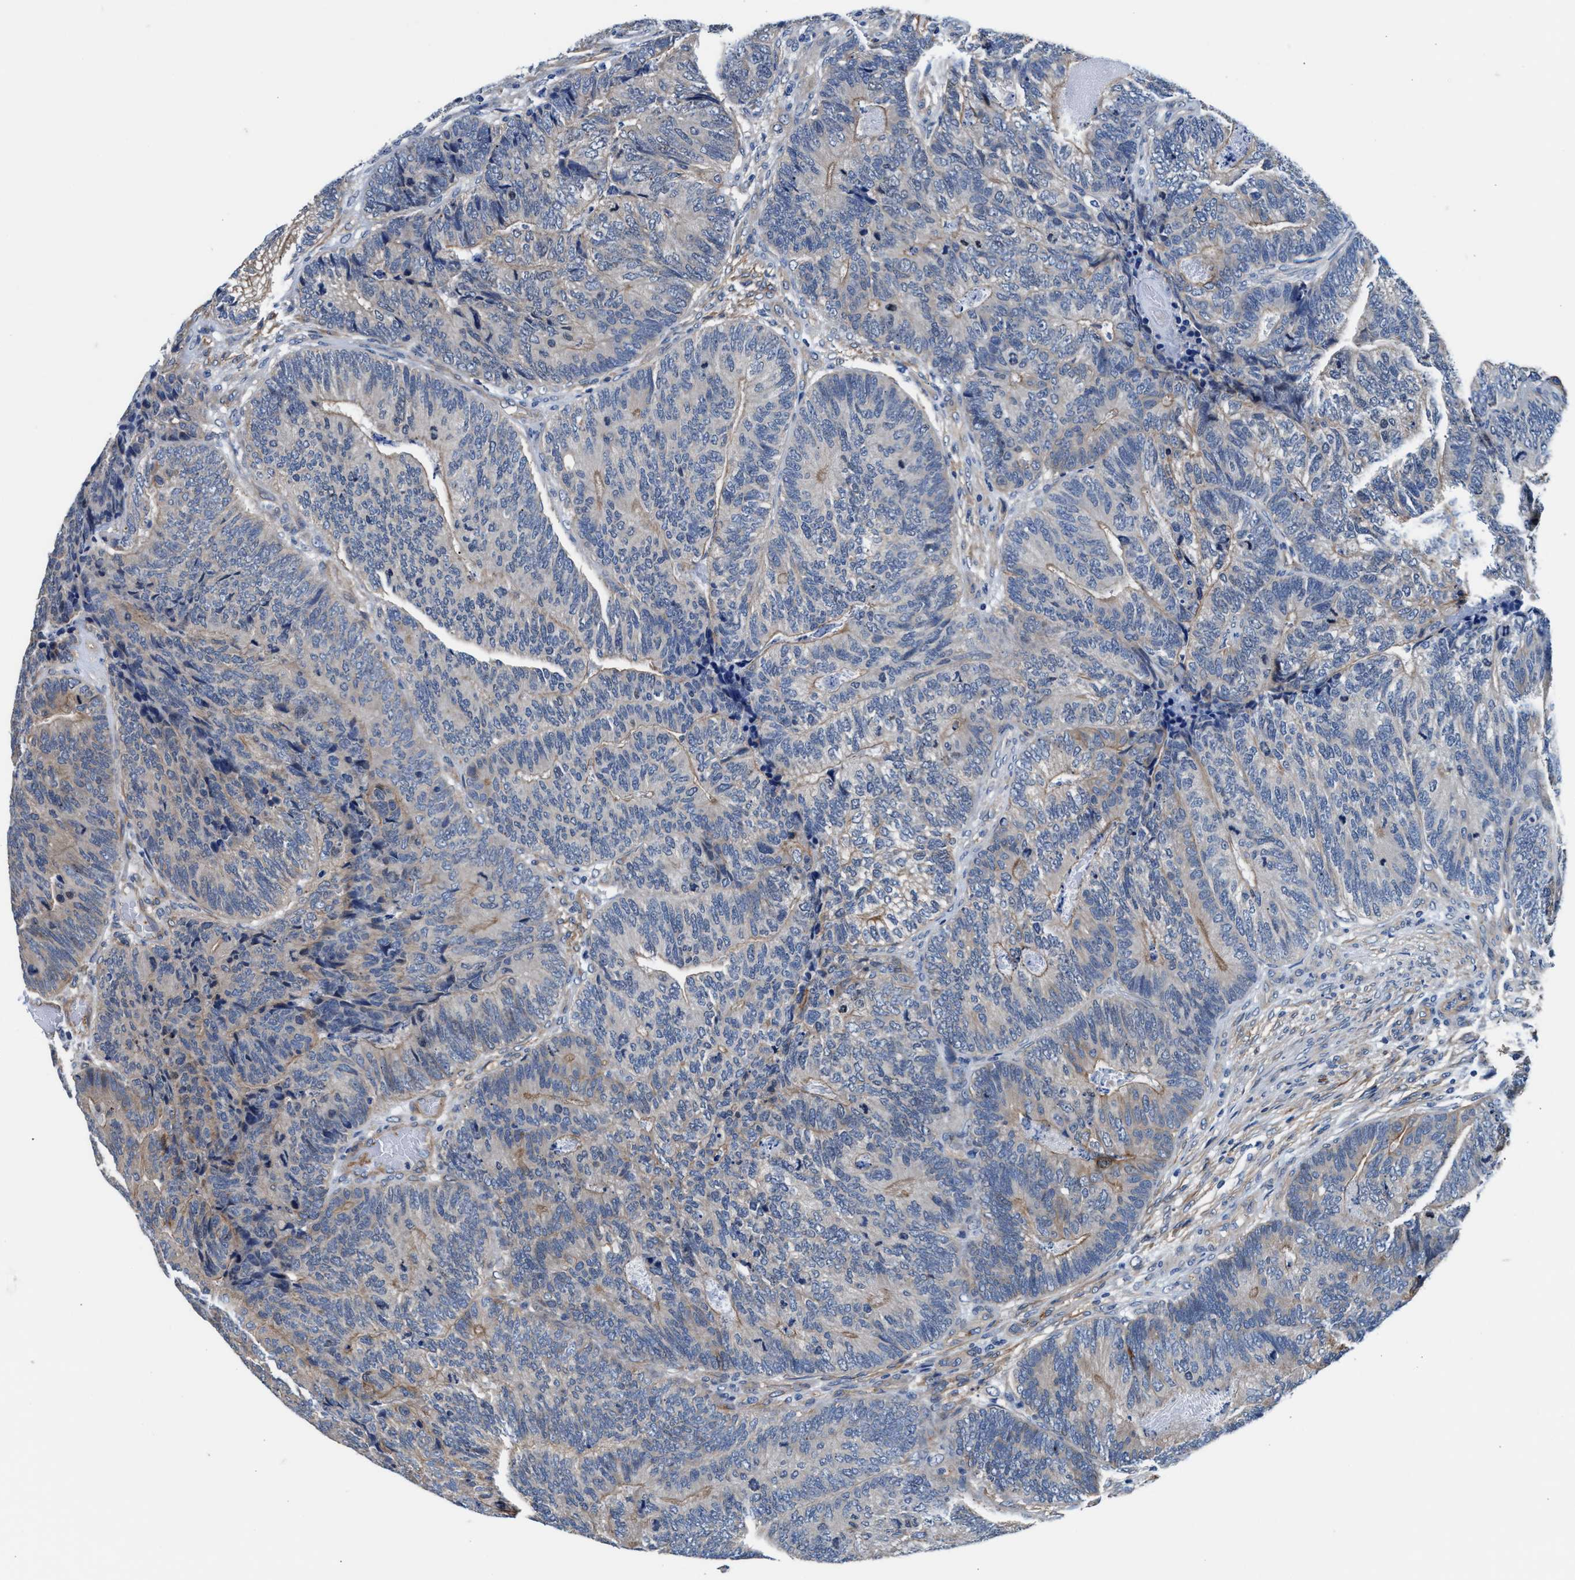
{"staining": {"intensity": "moderate", "quantity": "<25%", "location": "cytoplasmic/membranous"}, "tissue": "colorectal cancer", "cell_type": "Tumor cells", "image_type": "cancer", "snomed": [{"axis": "morphology", "description": "Adenocarcinoma, NOS"}, {"axis": "topography", "description": "Colon"}], "caption": "Tumor cells display moderate cytoplasmic/membranous staining in about <25% of cells in adenocarcinoma (colorectal). (DAB (3,3'-diaminobenzidine) IHC with brightfield microscopy, high magnification).", "gene": "PARG", "patient": {"sex": "female", "age": 67}}